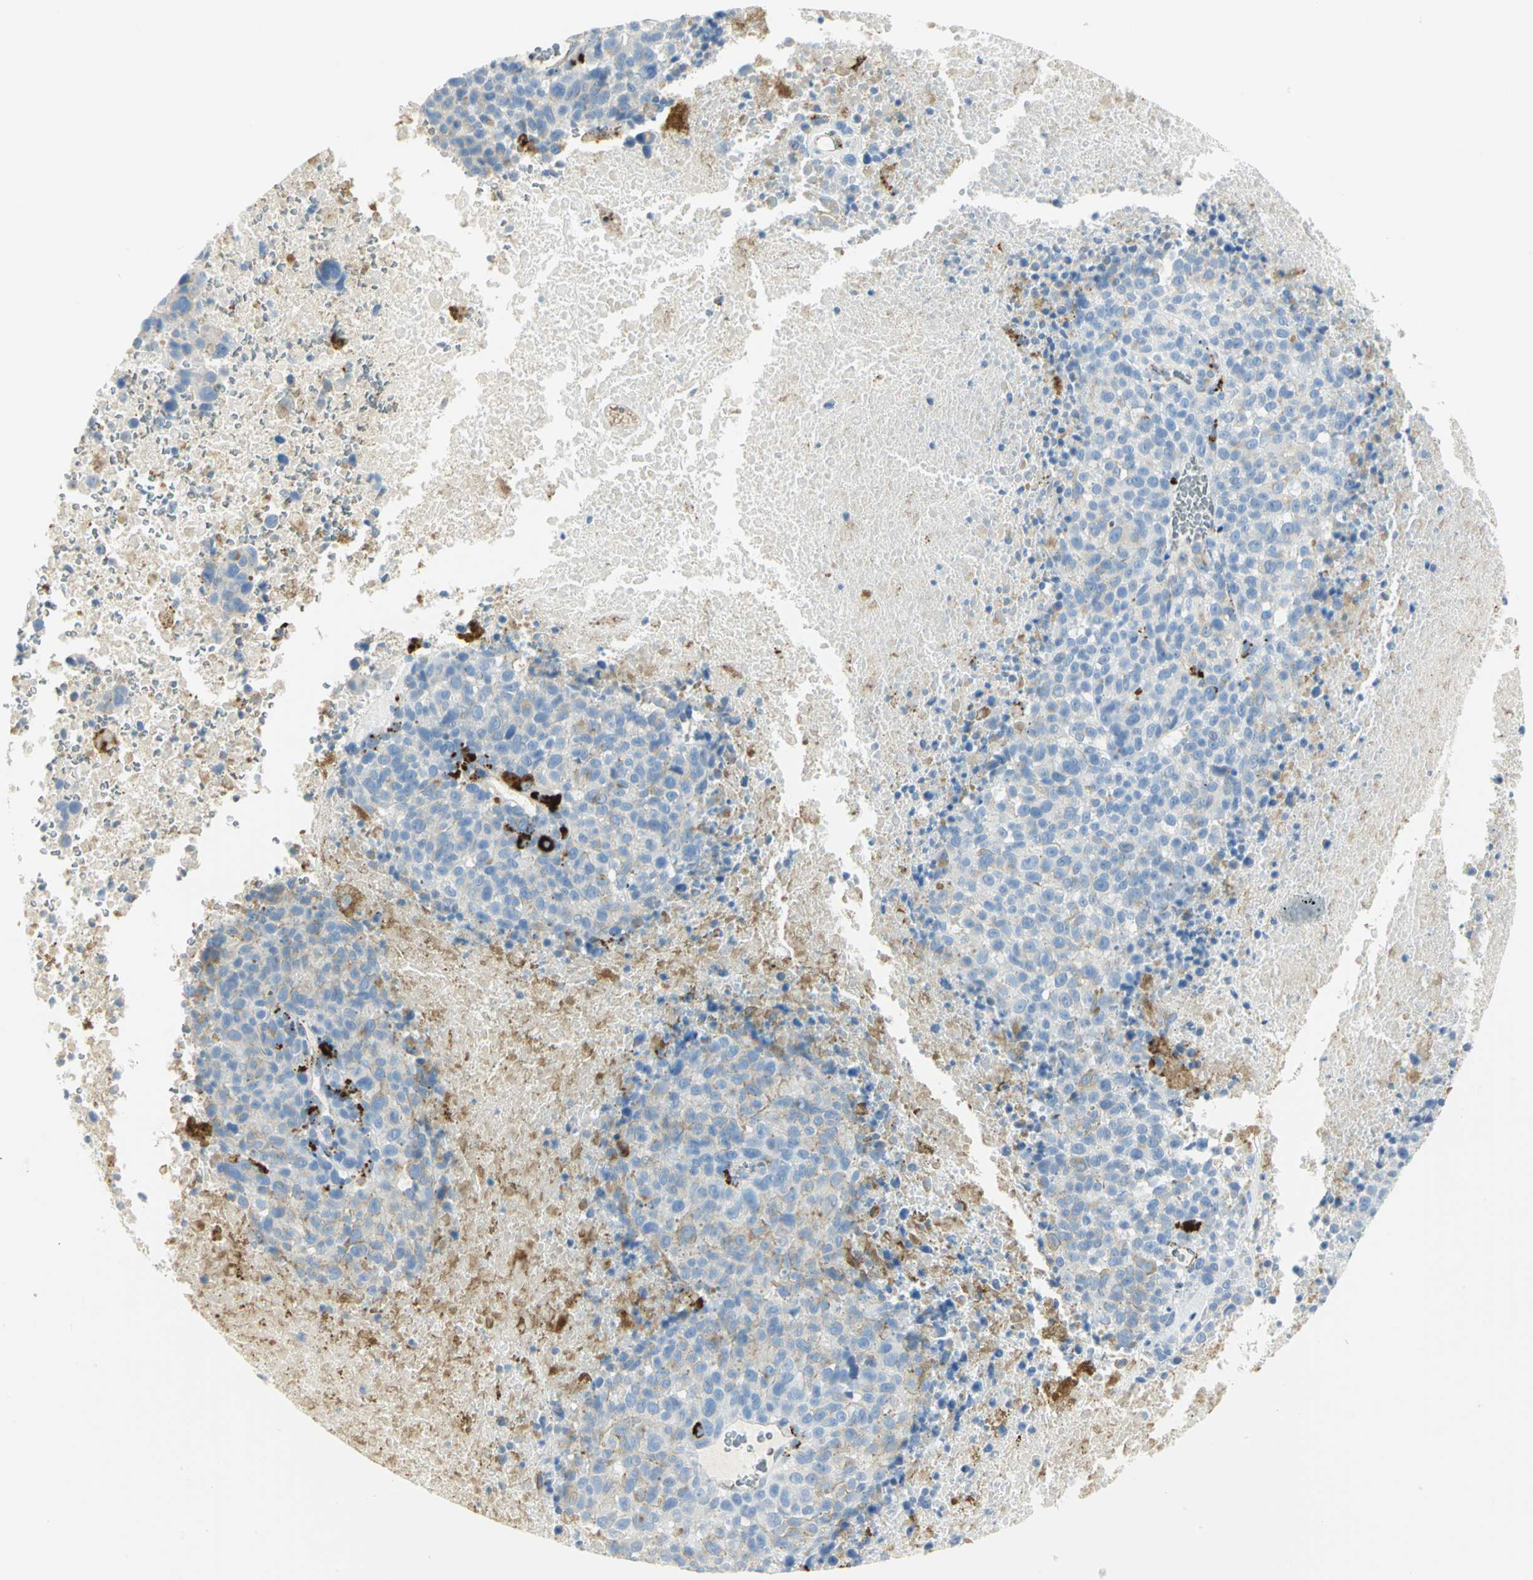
{"staining": {"intensity": "weak", "quantity": "<25%", "location": "cytoplasmic/membranous"}, "tissue": "melanoma", "cell_type": "Tumor cells", "image_type": "cancer", "snomed": [{"axis": "morphology", "description": "Malignant melanoma, Metastatic site"}, {"axis": "topography", "description": "Cerebral cortex"}], "caption": "Tumor cells are negative for protein expression in human malignant melanoma (metastatic site).", "gene": "ARSA", "patient": {"sex": "female", "age": 52}}